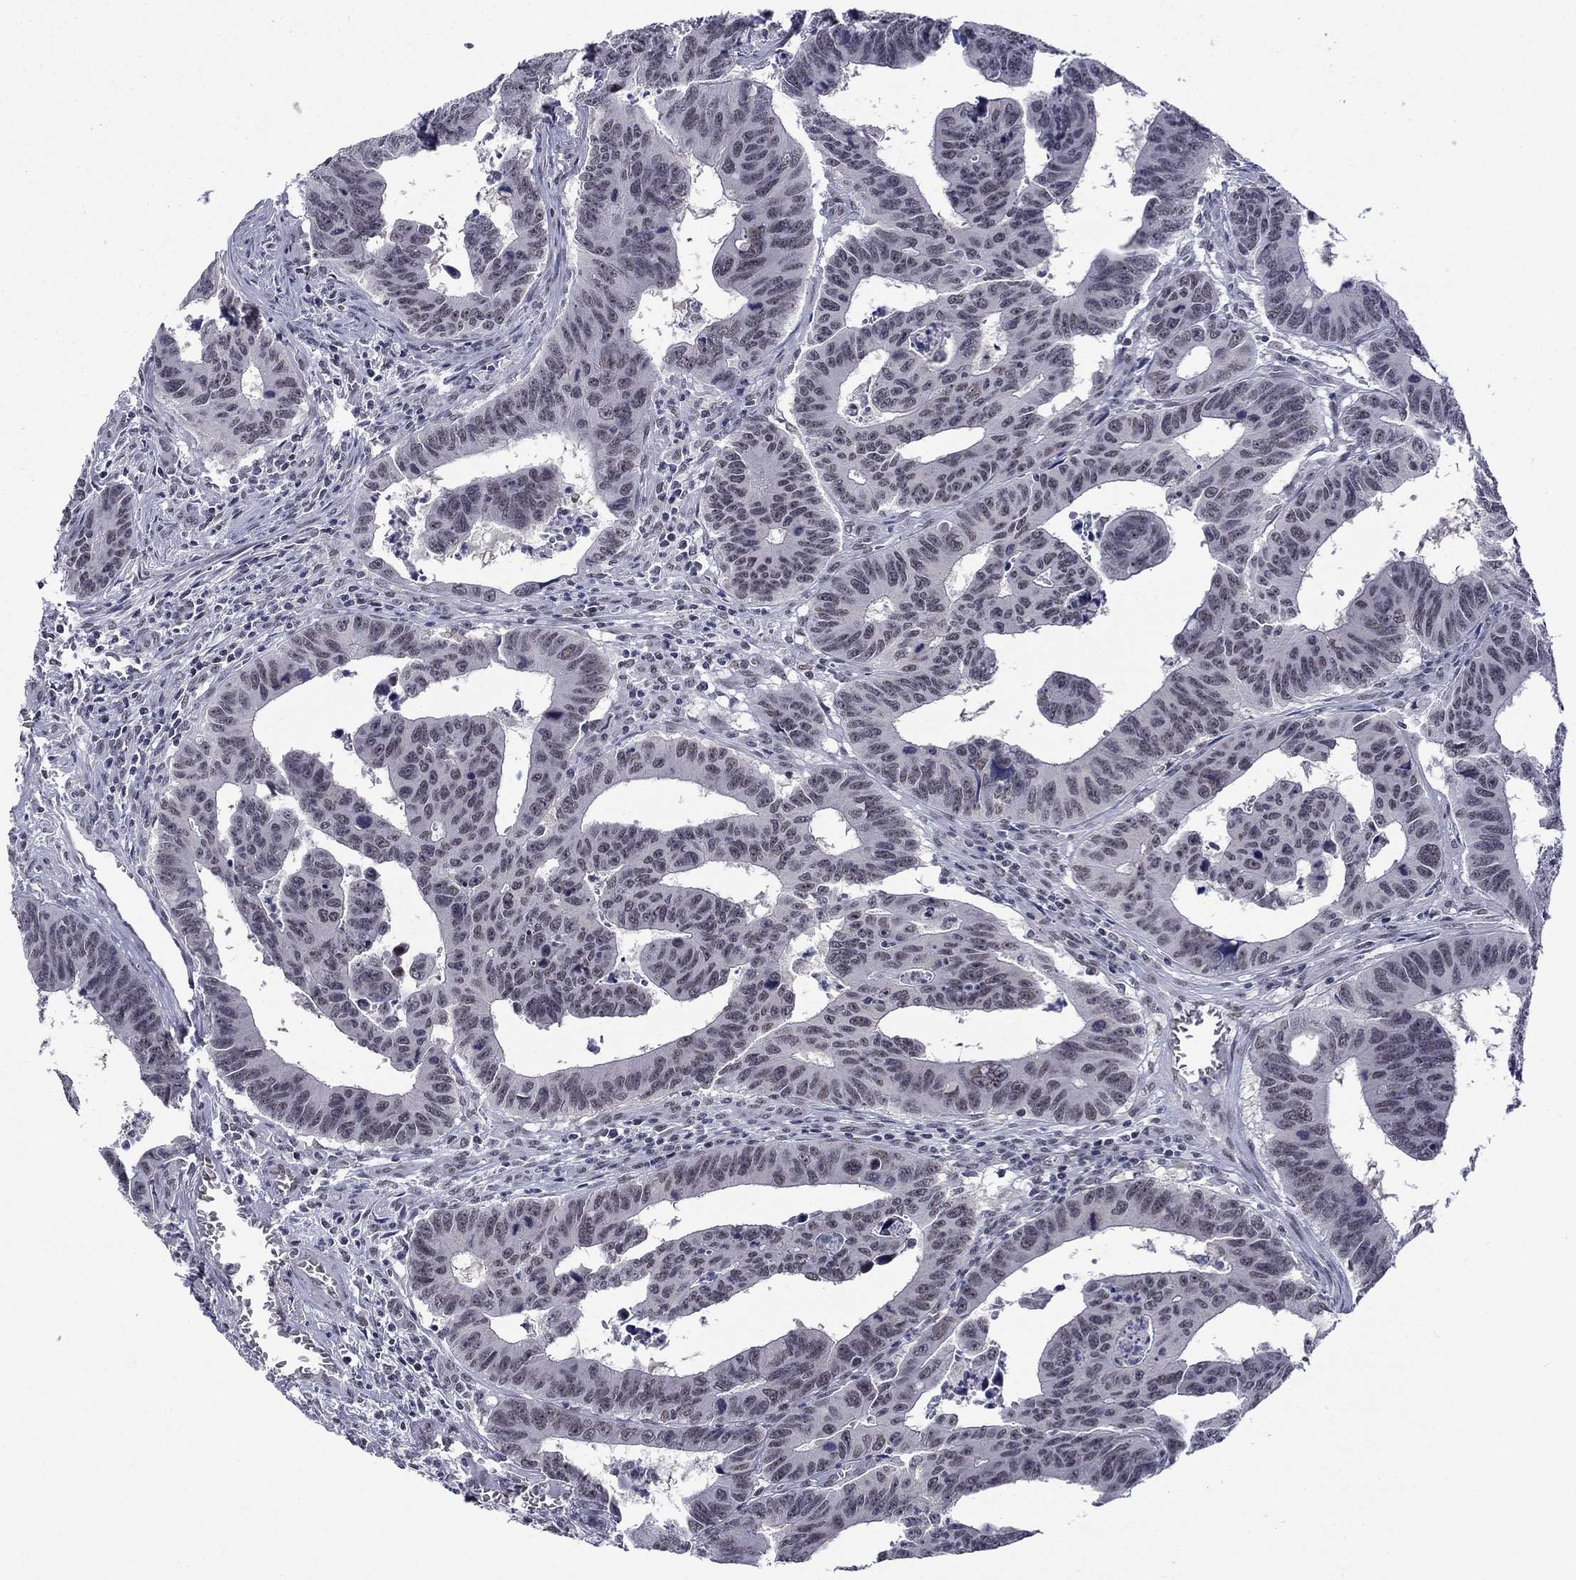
{"staining": {"intensity": "negative", "quantity": "none", "location": "none"}, "tissue": "colorectal cancer", "cell_type": "Tumor cells", "image_type": "cancer", "snomed": [{"axis": "morphology", "description": "Adenocarcinoma, NOS"}, {"axis": "topography", "description": "Appendix"}, {"axis": "topography", "description": "Colon"}, {"axis": "topography", "description": "Cecum"}, {"axis": "topography", "description": "Colon asc"}], "caption": "Colorectal adenocarcinoma was stained to show a protein in brown. There is no significant positivity in tumor cells. The staining is performed using DAB brown chromogen with nuclei counter-stained in using hematoxylin.", "gene": "ETV5", "patient": {"sex": "female", "age": 85}}